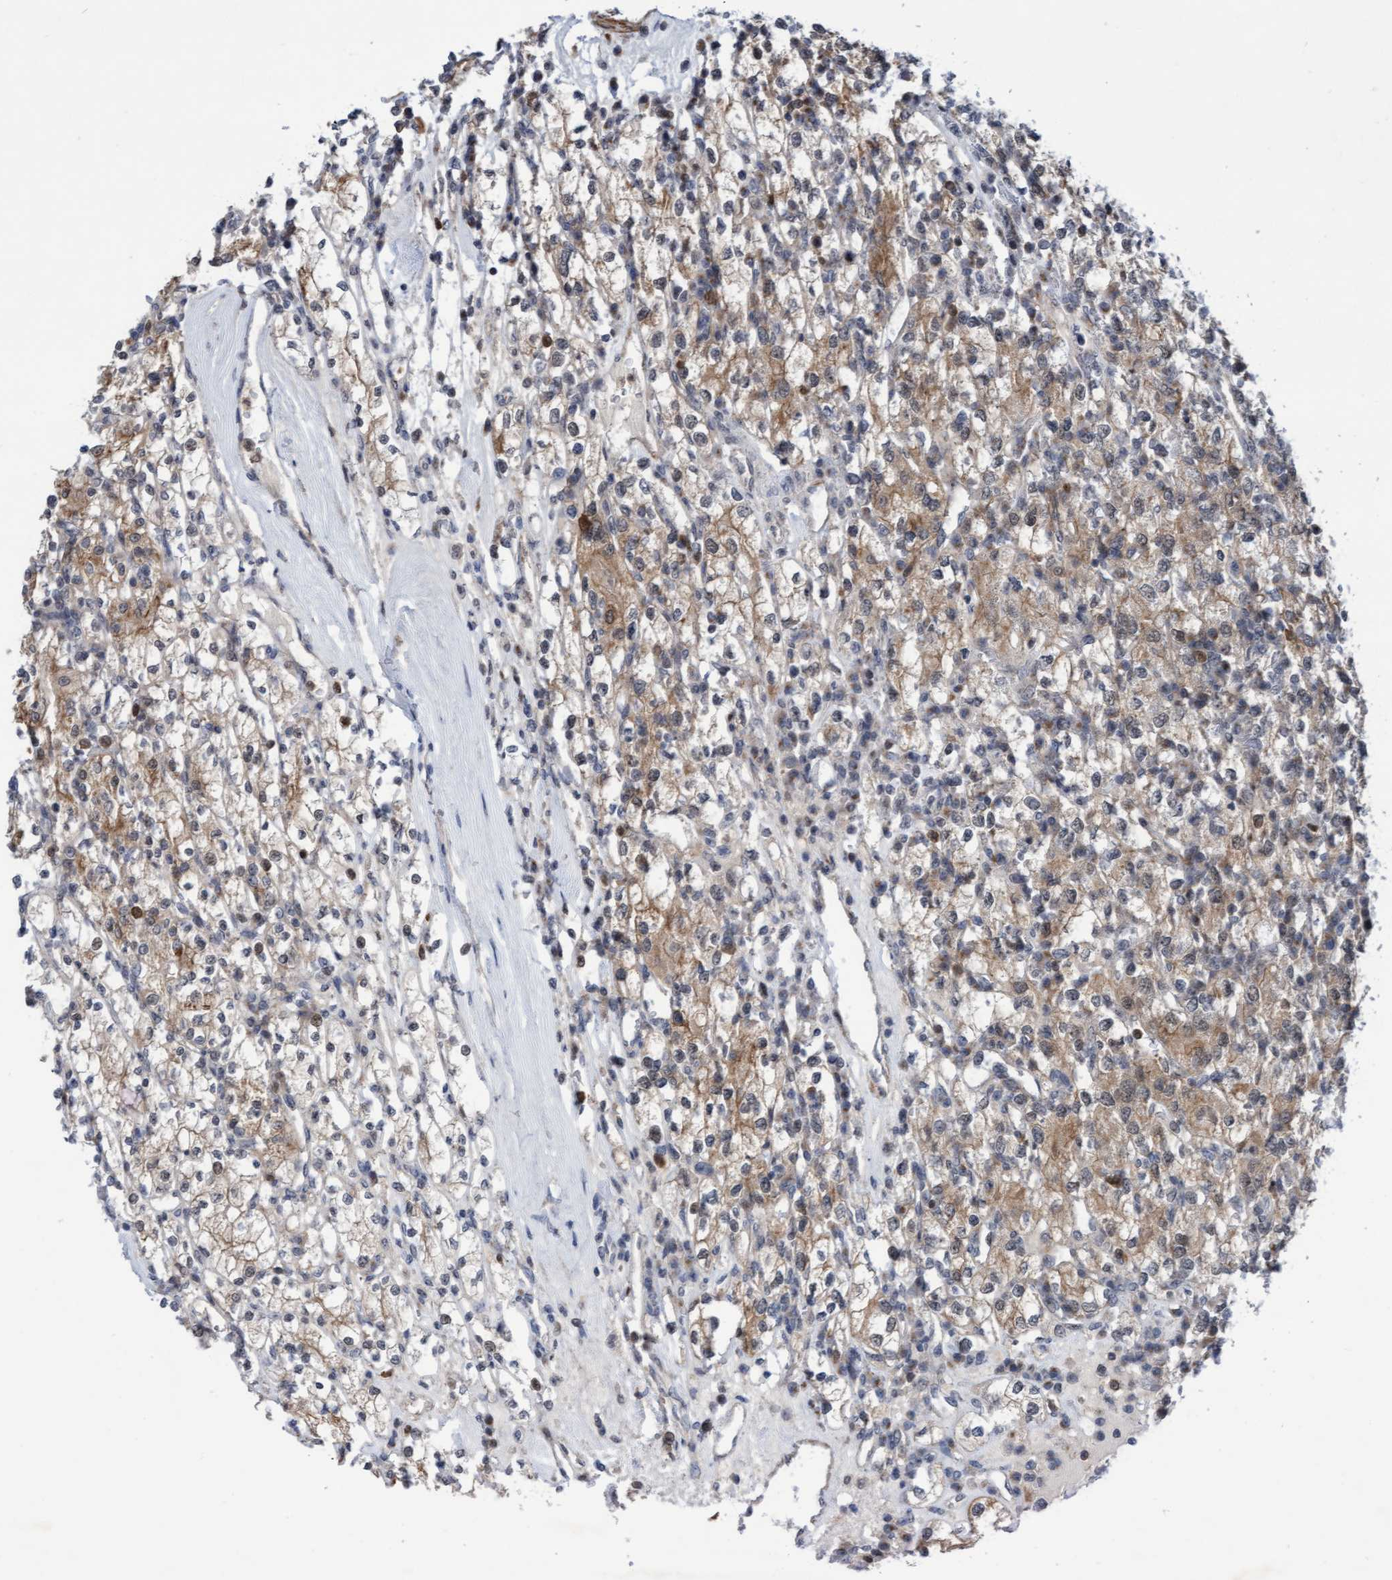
{"staining": {"intensity": "moderate", "quantity": ">75%", "location": "cytoplasmic/membranous"}, "tissue": "renal cancer", "cell_type": "Tumor cells", "image_type": "cancer", "snomed": [{"axis": "morphology", "description": "Adenocarcinoma, NOS"}, {"axis": "topography", "description": "Kidney"}], "caption": "Immunohistochemical staining of renal cancer exhibits moderate cytoplasmic/membranous protein expression in approximately >75% of tumor cells. Immunohistochemistry stains the protein of interest in brown and the nuclei are stained blue.", "gene": "RAP1GAP2", "patient": {"sex": "male", "age": 77}}